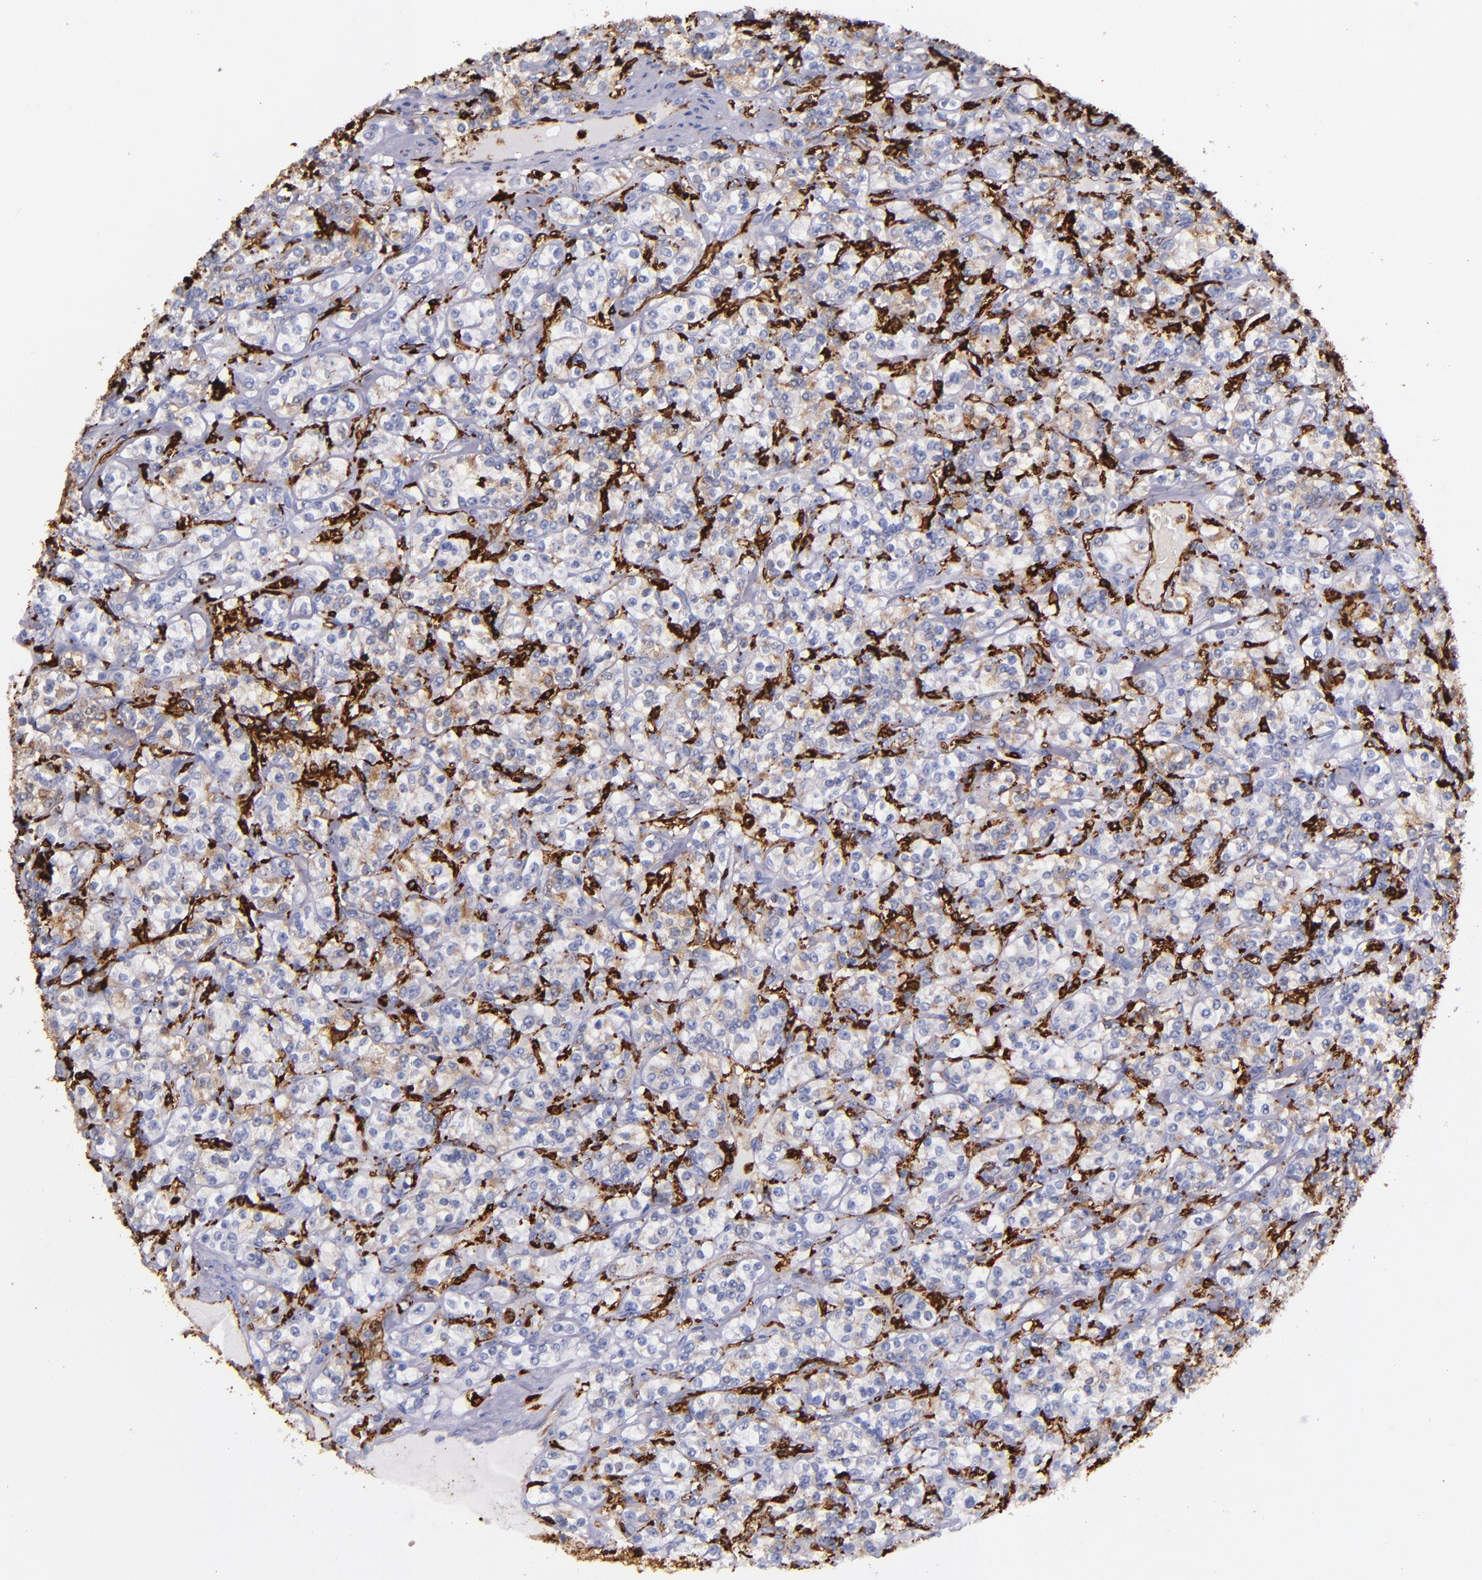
{"staining": {"intensity": "weak", "quantity": ">75%", "location": "cytoplasmic/membranous"}, "tissue": "renal cancer", "cell_type": "Tumor cells", "image_type": "cancer", "snomed": [{"axis": "morphology", "description": "Adenocarcinoma, NOS"}, {"axis": "topography", "description": "Kidney"}], "caption": "Brown immunohistochemical staining in adenocarcinoma (renal) shows weak cytoplasmic/membranous staining in about >75% of tumor cells.", "gene": "HLA-DRA", "patient": {"sex": "male", "age": 77}}